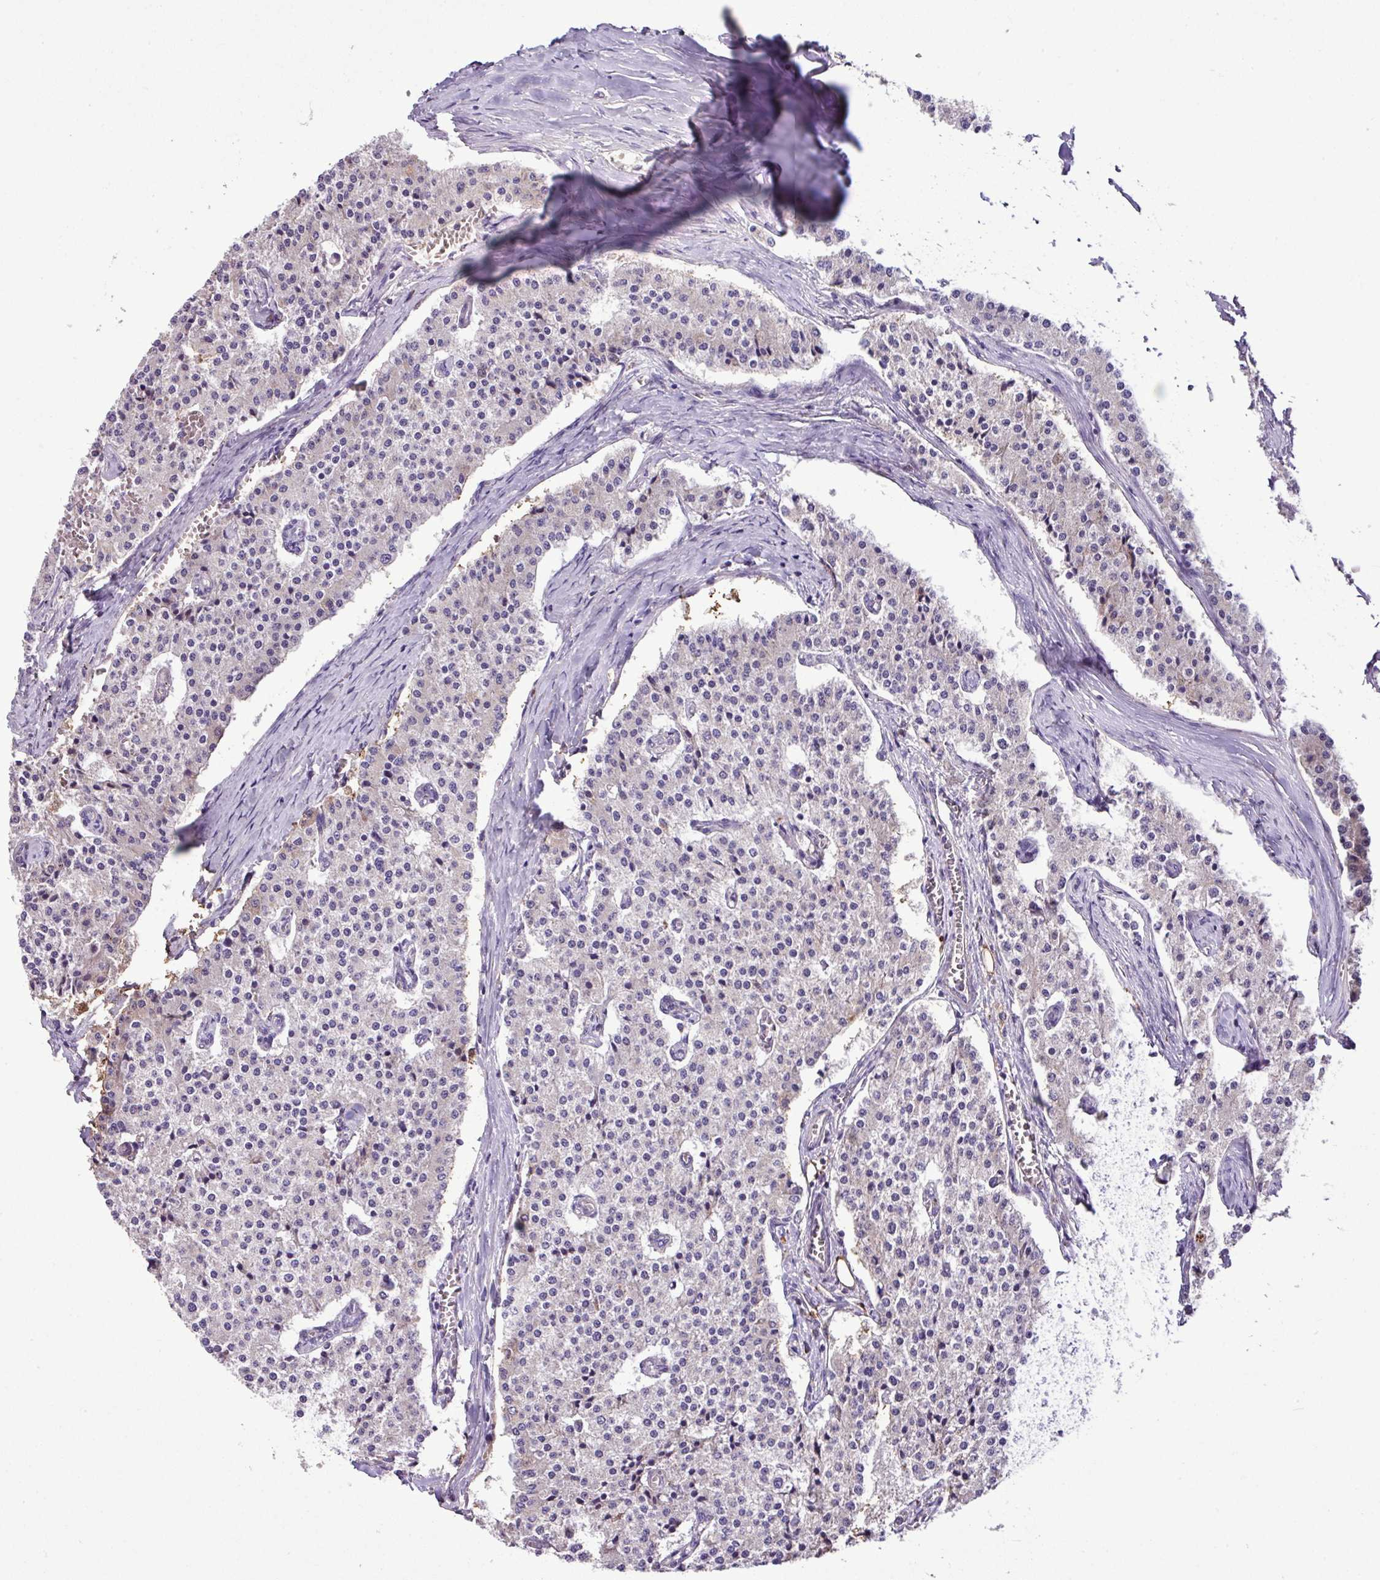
{"staining": {"intensity": "negative", "quantity": "none", "location": "none"}, "tissue": "carcinoid", "cell_type": "Tumor cells", "image_type": "cancer", "snomed": [{"axis": "morphology", "description": "Carcinoid, malignant, NOS"}, {"axis": "topography", "description": "Colon"}], "caption": "Carcinoid (malignant) stained for a protein using immunohistochemistry demonstrates no staining tumor cells.", "gene": "ZNF266", "patient": {"sex": "female", "age": 52}}